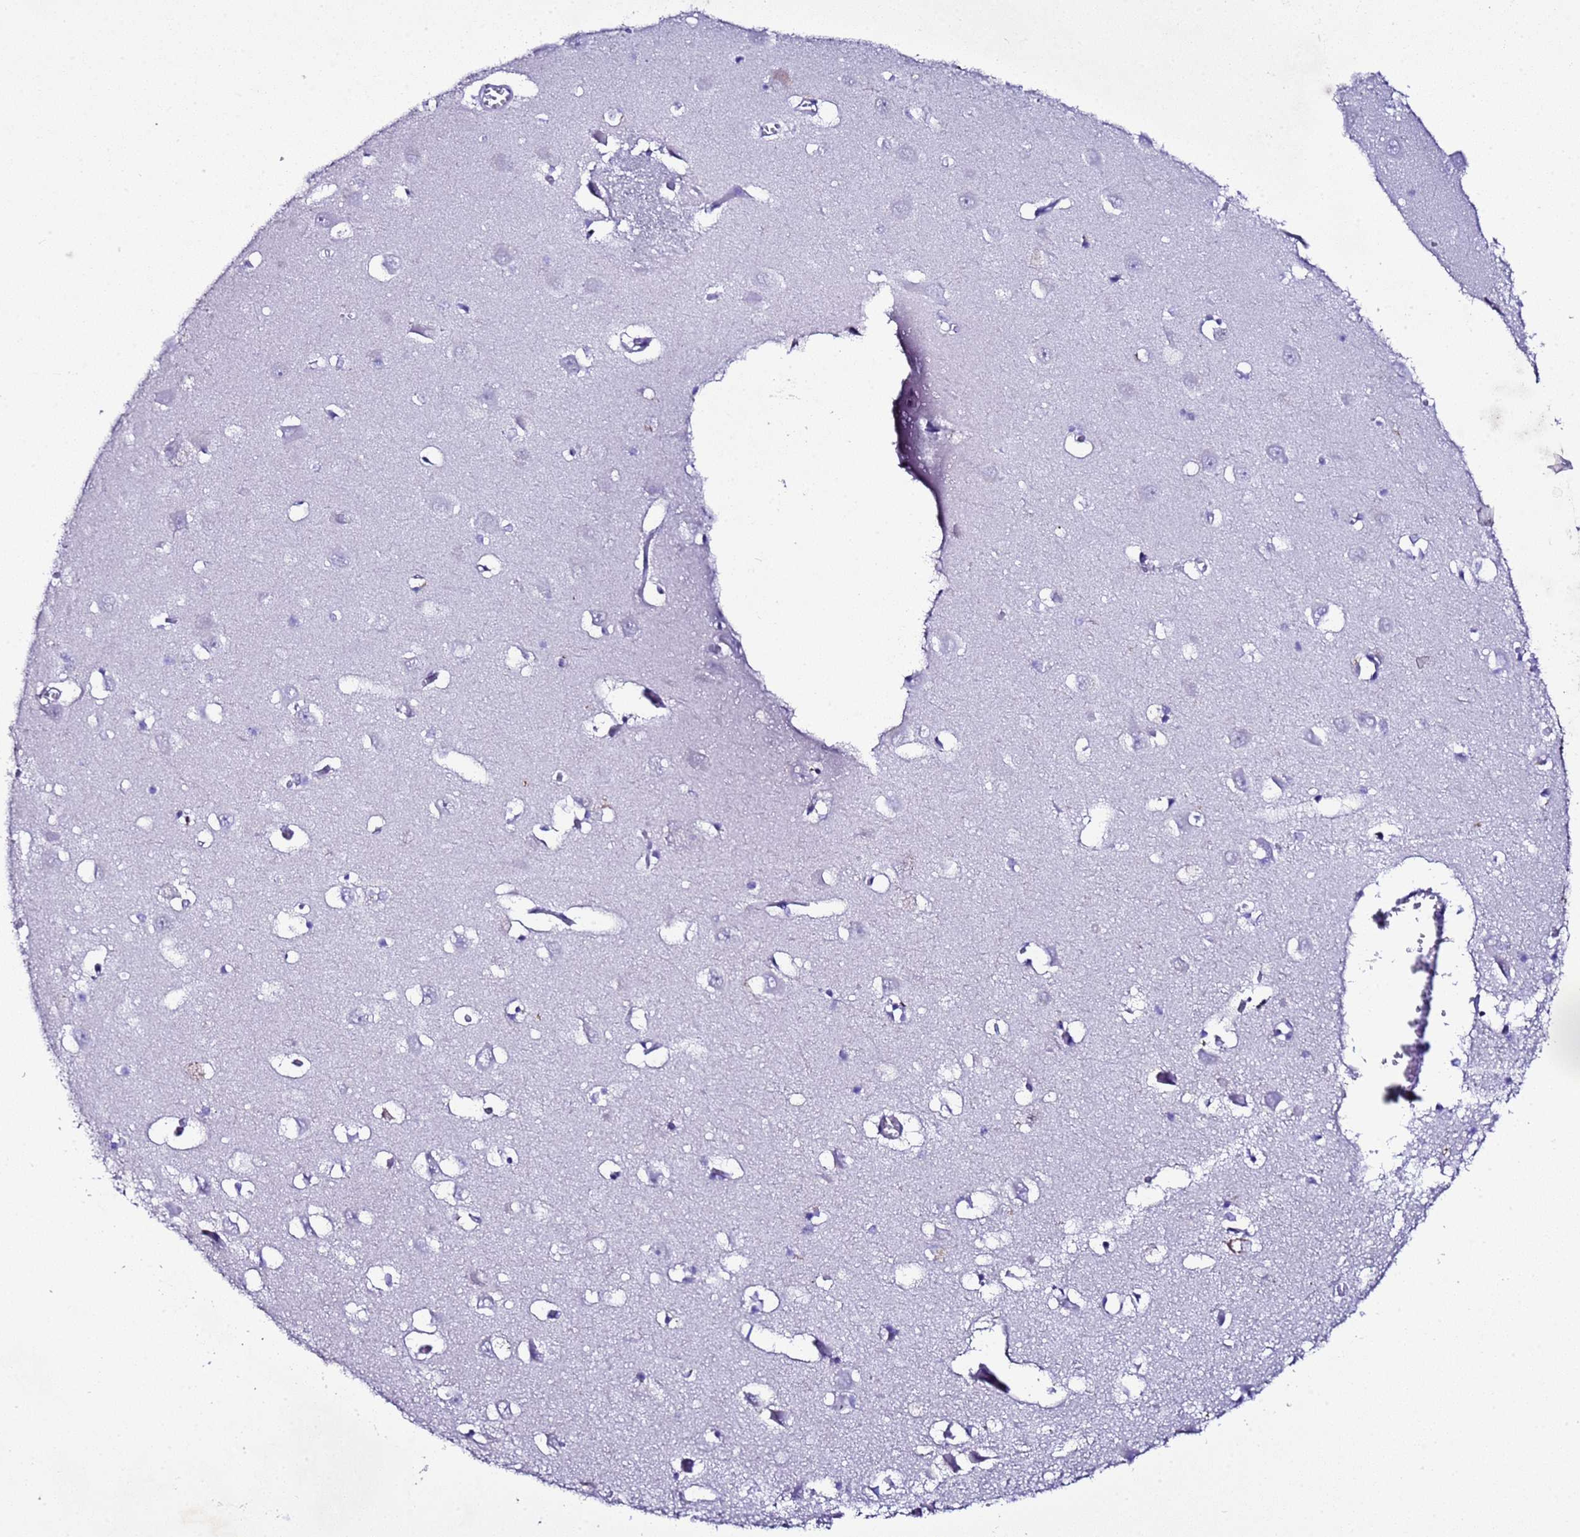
{"staining": {"intensity": "moderate", "quantity": "<25%", "location": "nuclear"}, "tissue": "hippocampus", "cell_type": "Glial cells", "image_type": "normal", "snomed": [{"axis": "morphology", "description": "Normal tissue, NOS"}, {"axis": "topography", "description": "Hippocampus"}], "caption": "Hippocampus stained with immunohistochemistry (IHC) reveals moderate nuclear expression in approximately <25% of glial cells.", "gene": "BCL7A", "patient": {"sex": "male", "age": 70}}